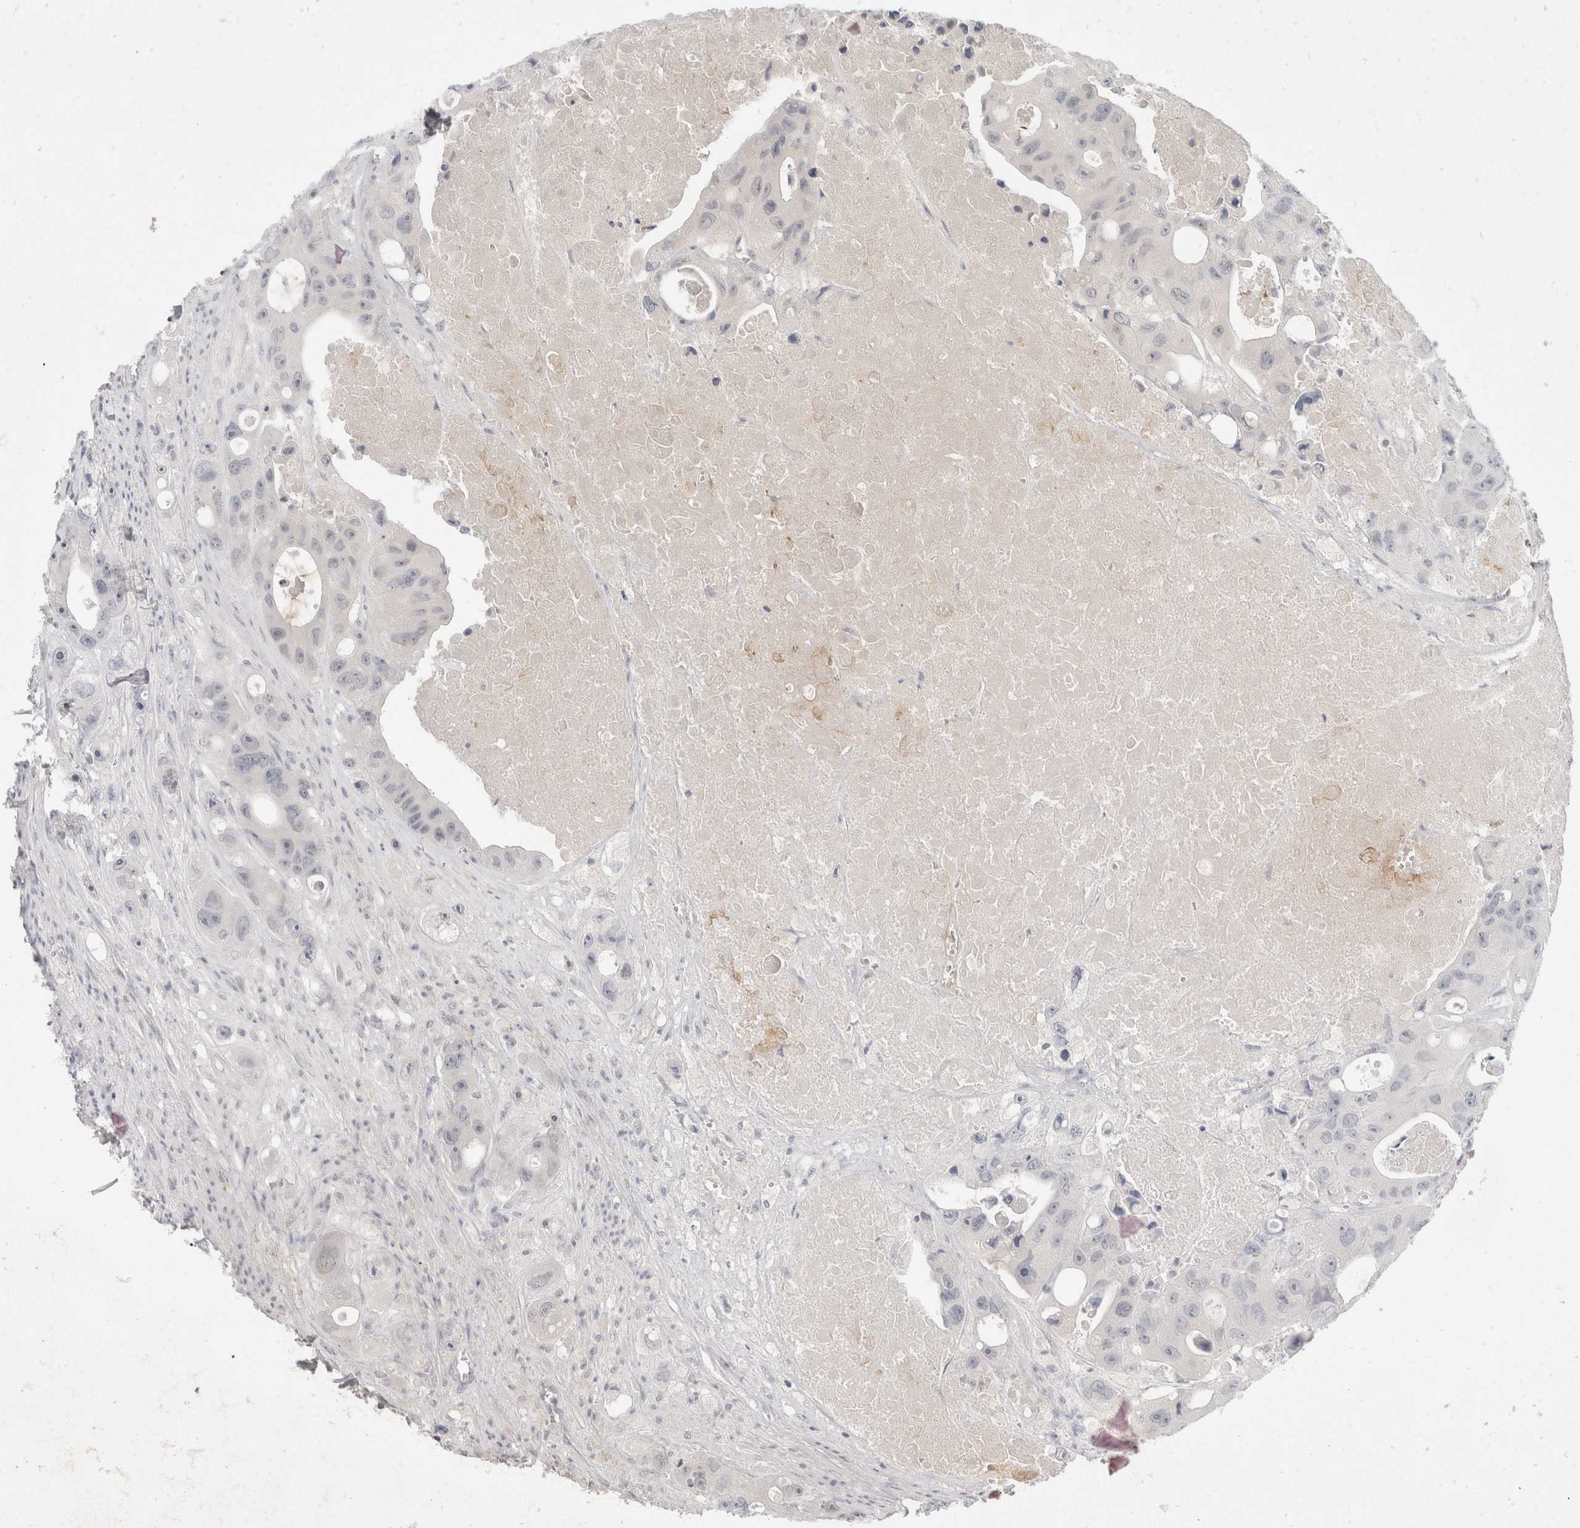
{"staining": {"intensity": "negative", "quantity": "none", "location": "none"}, "tissue": "colorectal cancer", "cell_type": "Tumor cells", "image_type": "cancer", "snomed": [{"axis": "morphology", "description": "Adenocarcinoma, NOS"}, {"axis": "topography", "description": "Colon"}], "caption": "Colorectal cancer stained for a protein using immunohistochemistry (IHC) reveals no positivity tumor cells.", "gene": "TOM1L2", "patient": {"sex": "female", "age": 46}}